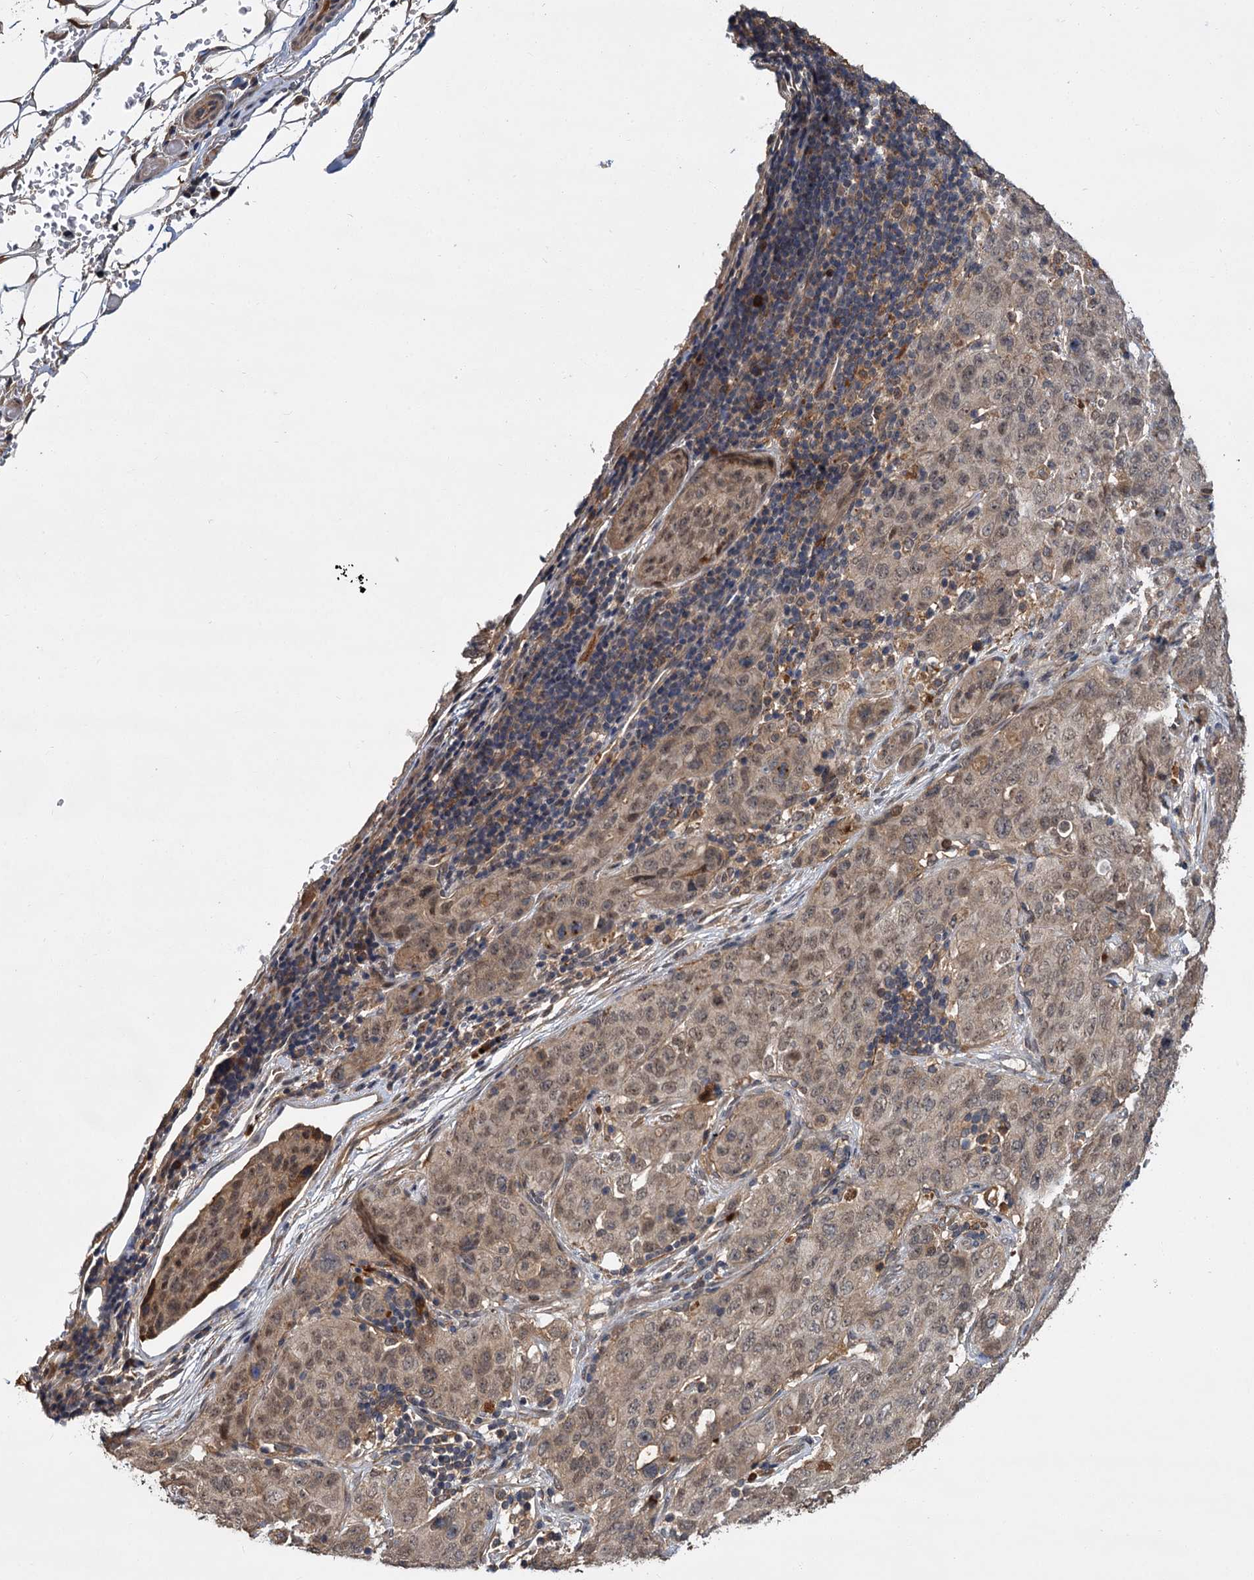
{"staining": {"intensity": "weak", "quantity": "<25%", "location": "cytoplasmic/membranous,nuclear"}, "tissue": "stomach cancer", "cell_type": "Tumor cells", "image_type": "cancer", "snomed": [{"axis": "morphology", "description": "Normal tissue, NOS"}, {"axis": "morphology", "description": "Adenocarcinoma, NOS"}, {"axis": "topography", "description": "Lymph node"}, {"axis": "topography", "description": "Stomach"}], "caption": "DAB immunohistochemical staining of human adenocarcinoma (stomach) shows no significant expression in tumor cells. The staining is performed using DAB (3,3'-diaminobenzidine) brown chromogen with nuclei counter-stained in using hematoxylin.", "gene": "MBD6", "patient": {"sex": "male", "age": 48}}